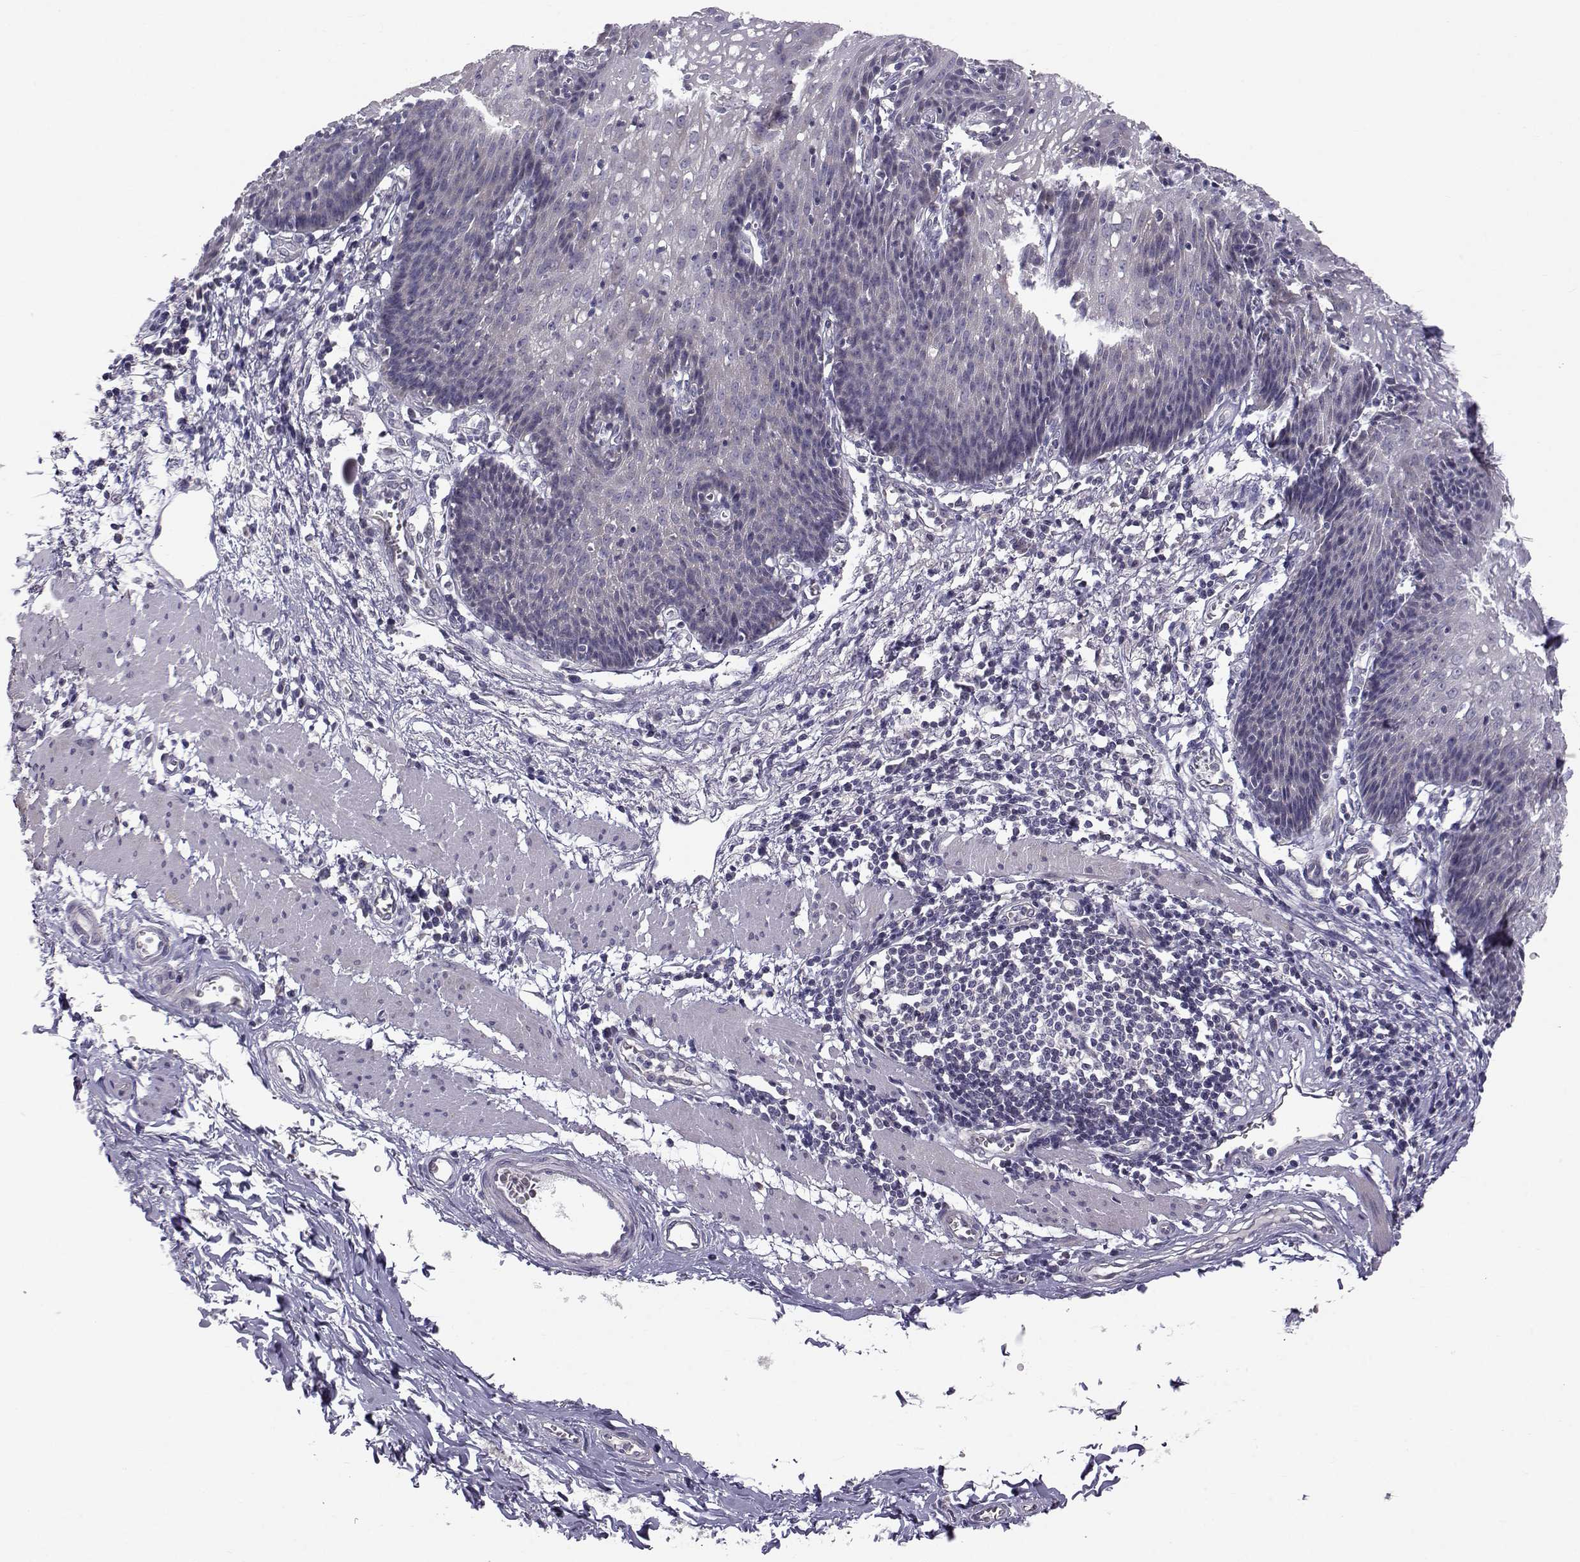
{"staining": {"intensity": "negative", "quantity": "none", "location": "none"}, "tissue": "esophagus", "cell_type": "Squamous epithelial cells", "image_type": "normal", "snomed": [{"axis": "morphology", "description": "Normal tissue, NOS"}, {"axis": "topography", "description": "Esophagus"}], "caption": "This is an IHC histopathology image of benign human esophagus. There is no positivity in squamous epithelial cells.", "gene": "PEX5L", "patient": {"sex": "male", "age": 57}}